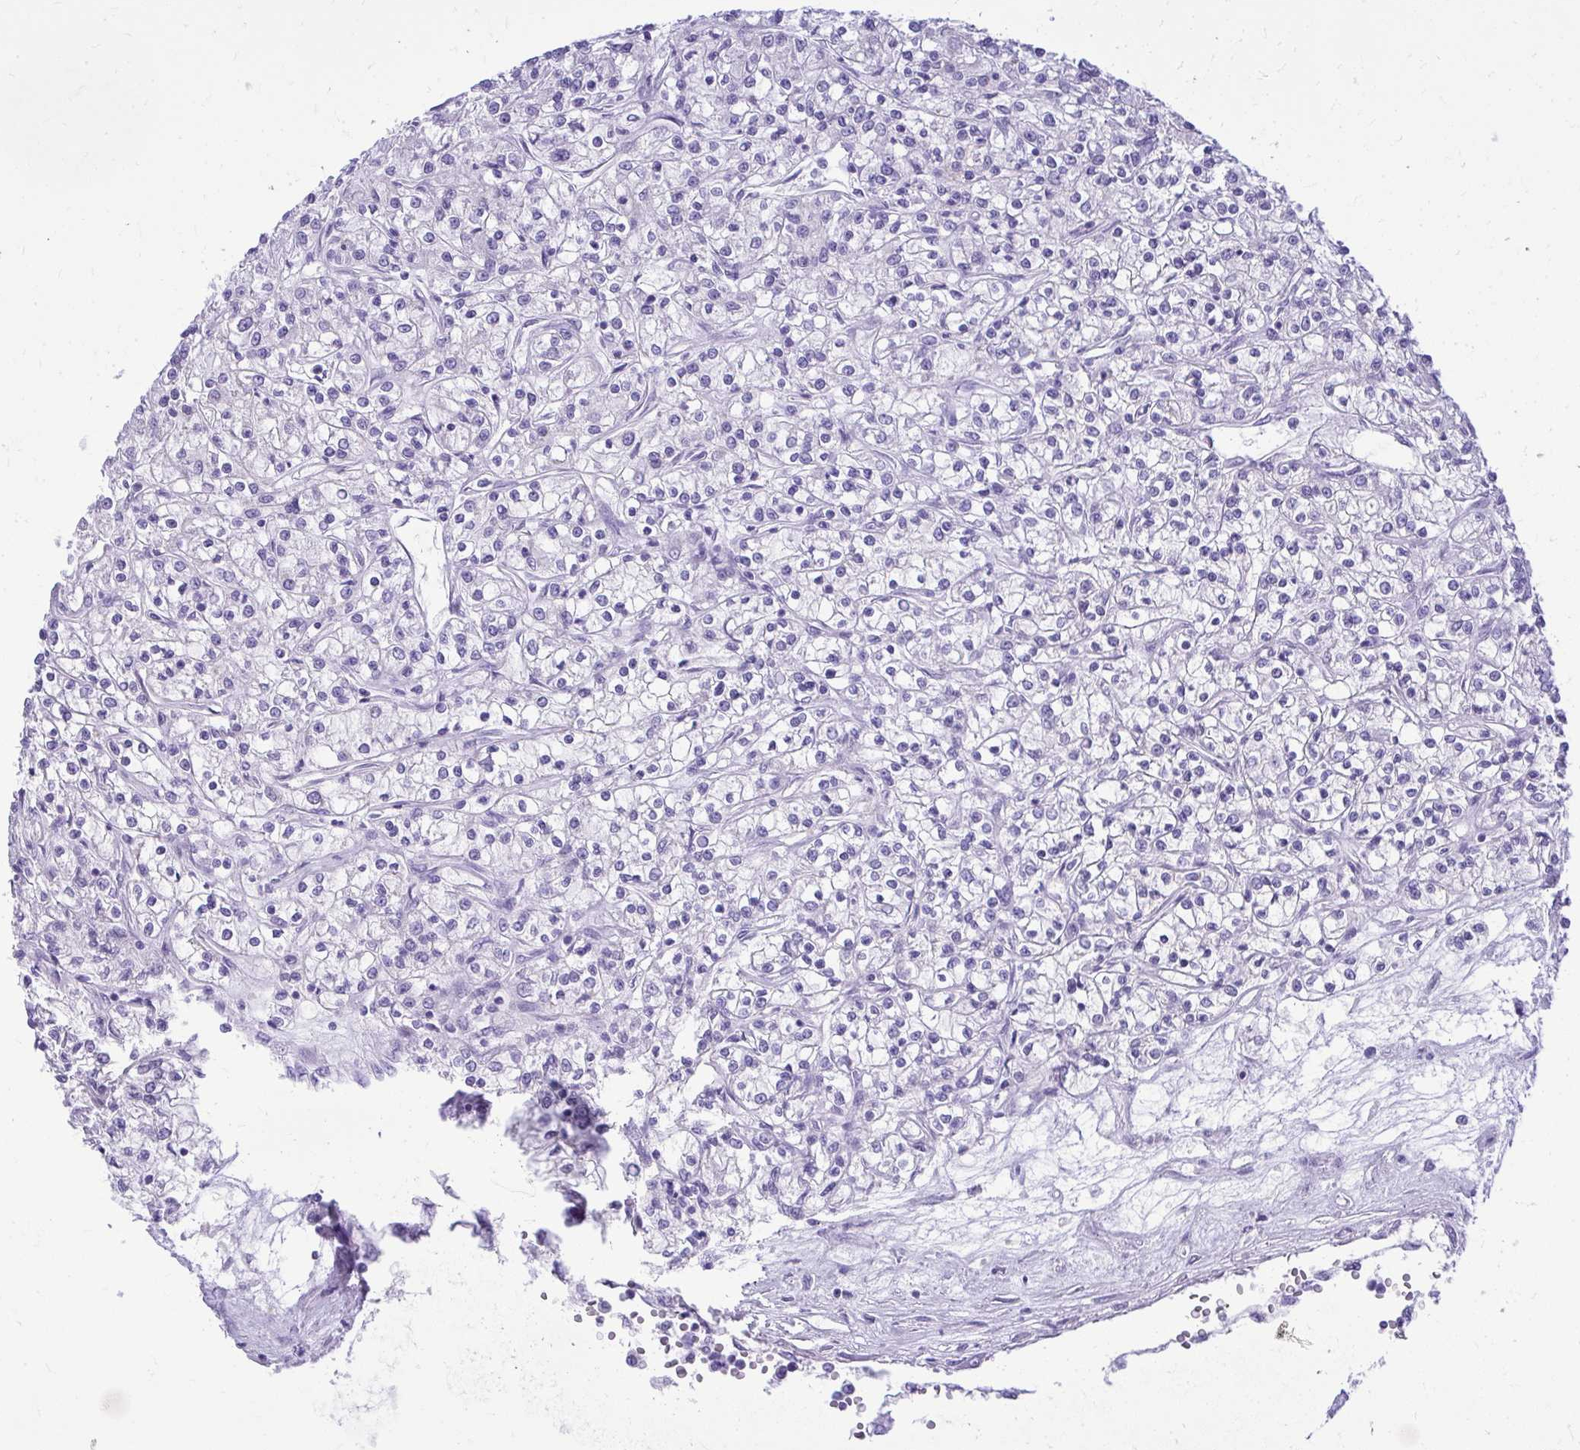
{"staining": {"intensity": "negative", "quantity": "none", "location": "none"}, "tissue": "renal cancer", "cell_type": "Tumor cells", "image_type": "cancer", "snomed": [{"axis": "morphology", "description": "Adenocarcinoma, NOS"}, {"axis": "topography", "description": "Kidney"}], "caption": "The micrograph reveals no significant staining in tumor cells of renal adenocarcinoma.", "gene": "RALYL", "patient": {"sex": "female", "age": 59}}